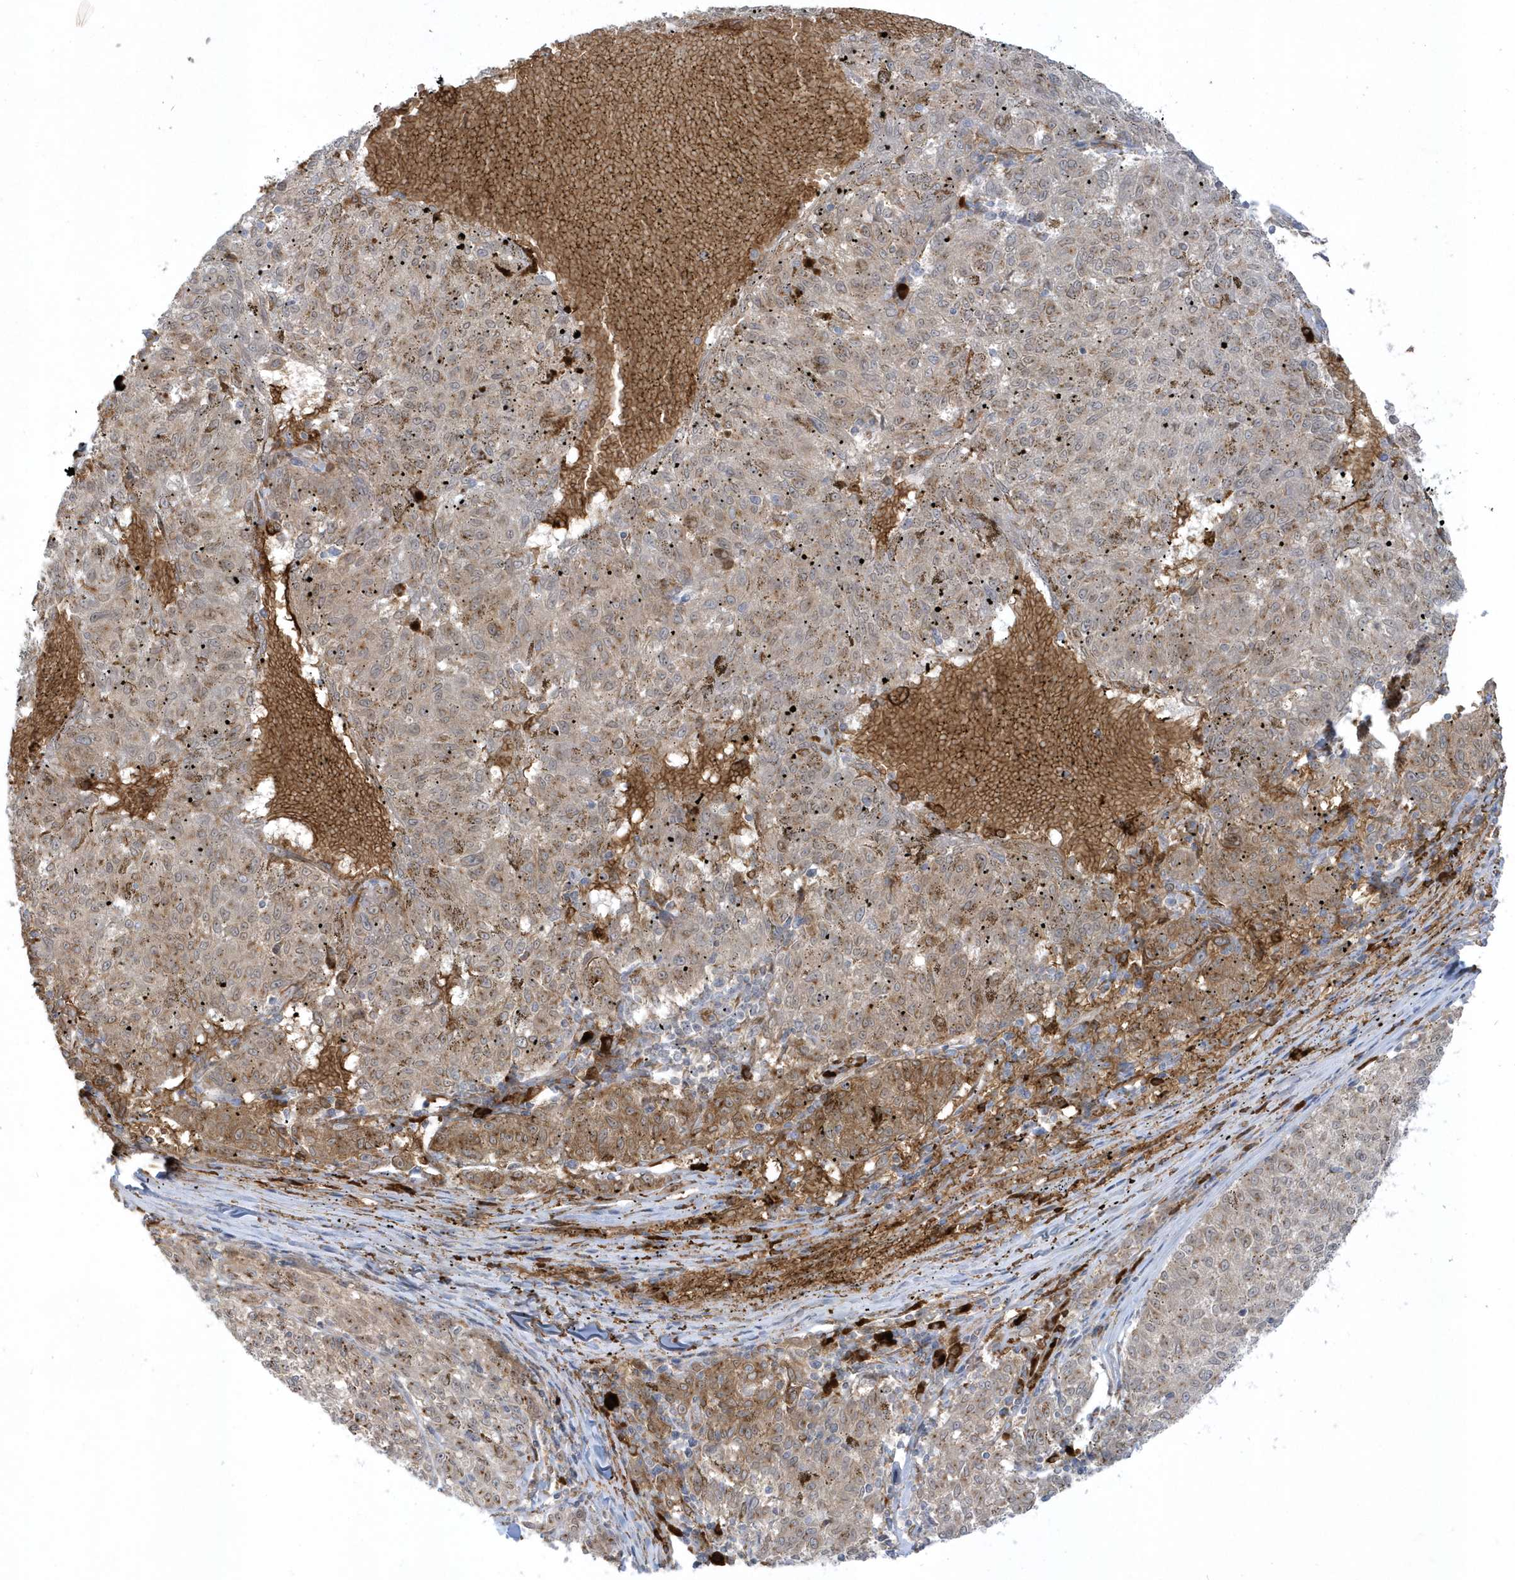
{"staining": {"intensity": "weak", "quantity": "25%-75%", "location": "cytoplasmic/membranous"}, "tissue": "melanoma", "cell_type": "Tumor cells", "image_type": "cancer", "snomed": [{"axis": "morphology", "description": "Malignant melanoma, NOS"}, {"axis": "topography", "description": "Skin"}], "caption": "DAB immunohistochemical staining of melanoma demonstrates weak cytoplasmic/membranous protein positivity in about 25%-75% of tumor cells. The protein is stained brown, and the nuclei are stained in blue (DAB IHC with brightfield microscopy, high magnification).", "gene": "RPP40", "patient": {"sex": "female", "age": 72}}